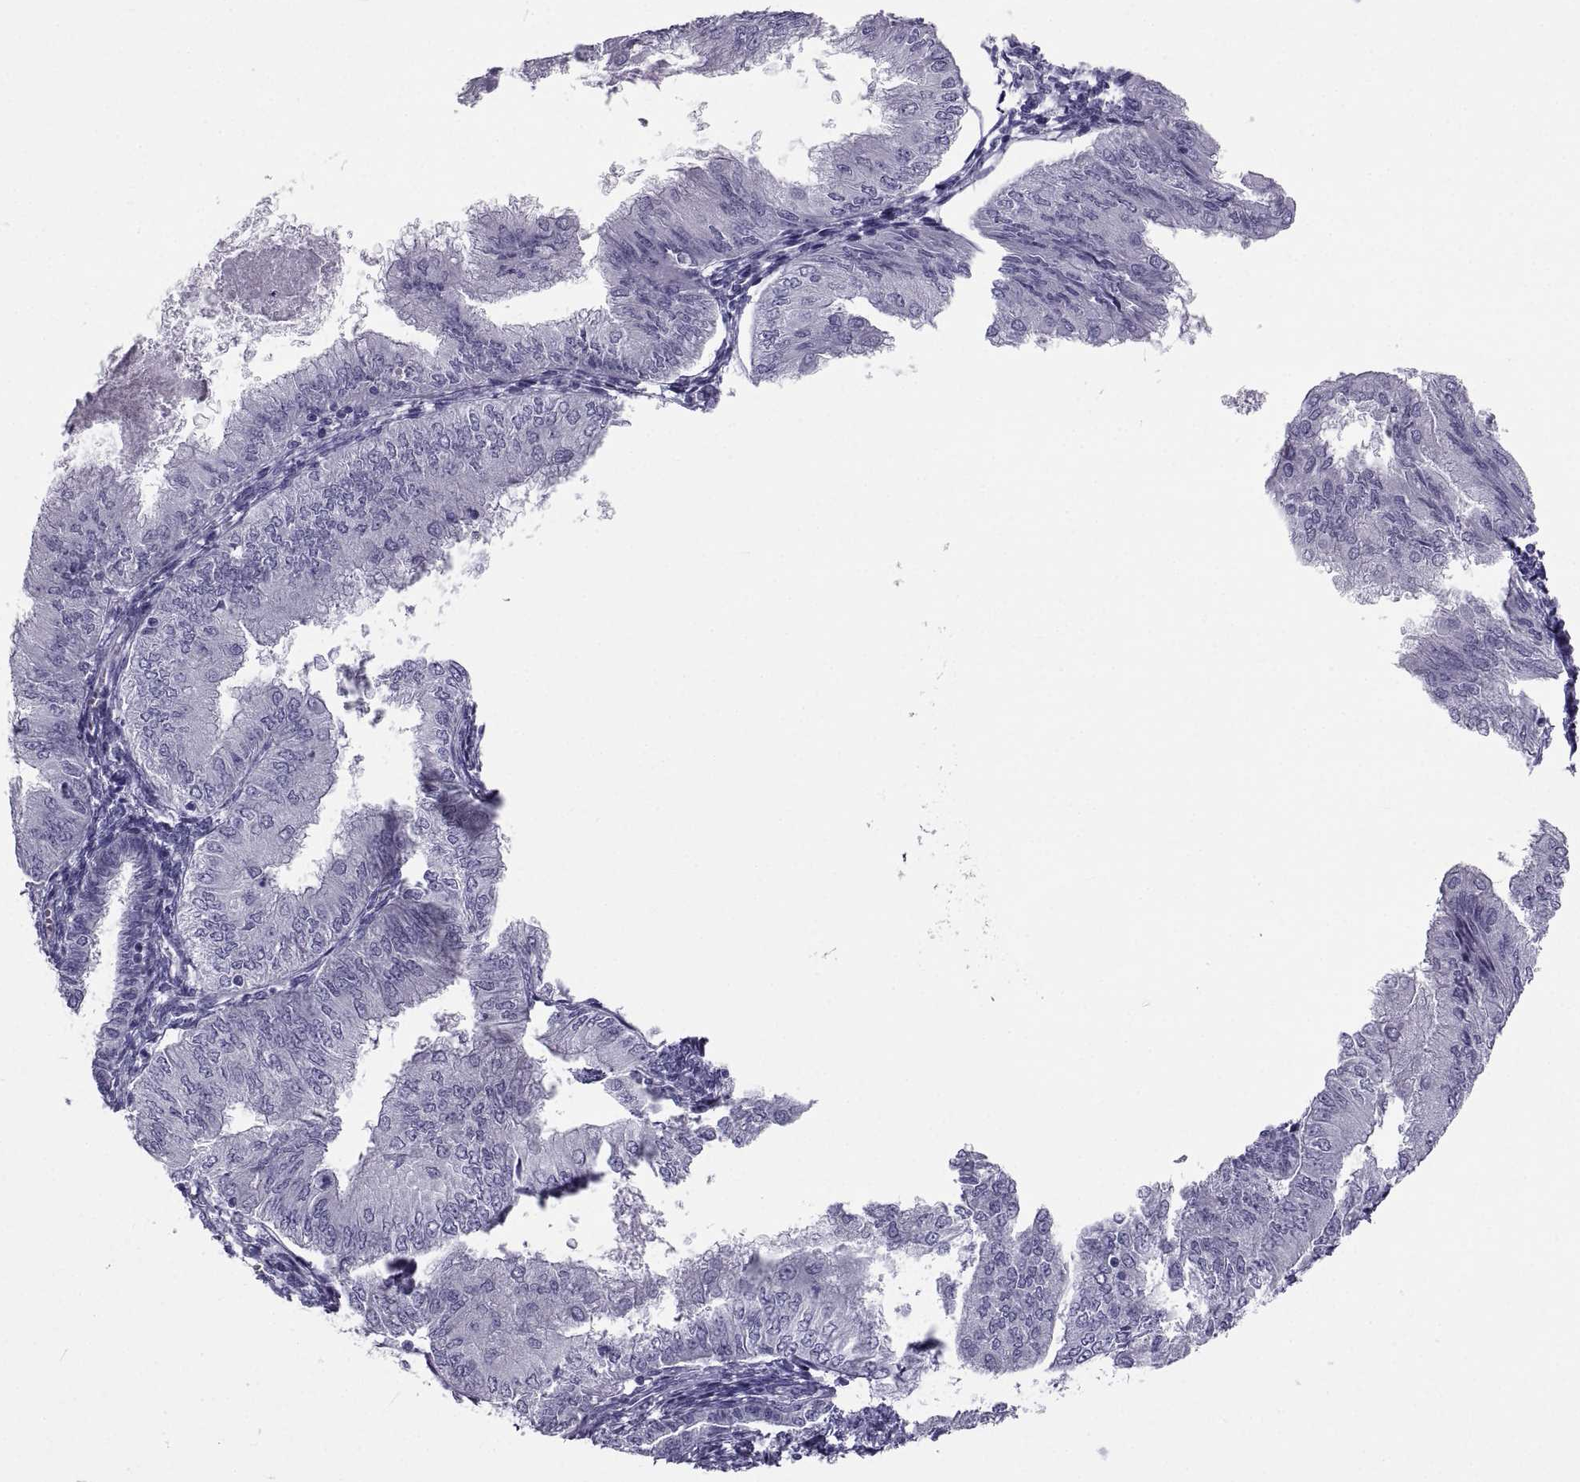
{"staining": {"intensity": "negative", "quantity": "none", "location": "none"}, "tissue": "endometrial cancer", "cell_type": "Tumor cells", "image_type": "cancer", "snomed": [{"axis": "morphology", "description": "Adenocarcinoma, NOS"}, {"axis": "topography", "description": "Endometrium"}], "caption": "This is an immunohistochemistry (IHC) photomicrograph of endometrial cancer. There is no positivity in tumor cells.", "gene": "PCSK1N", "patient": {"sex": "female", "age": 53}}